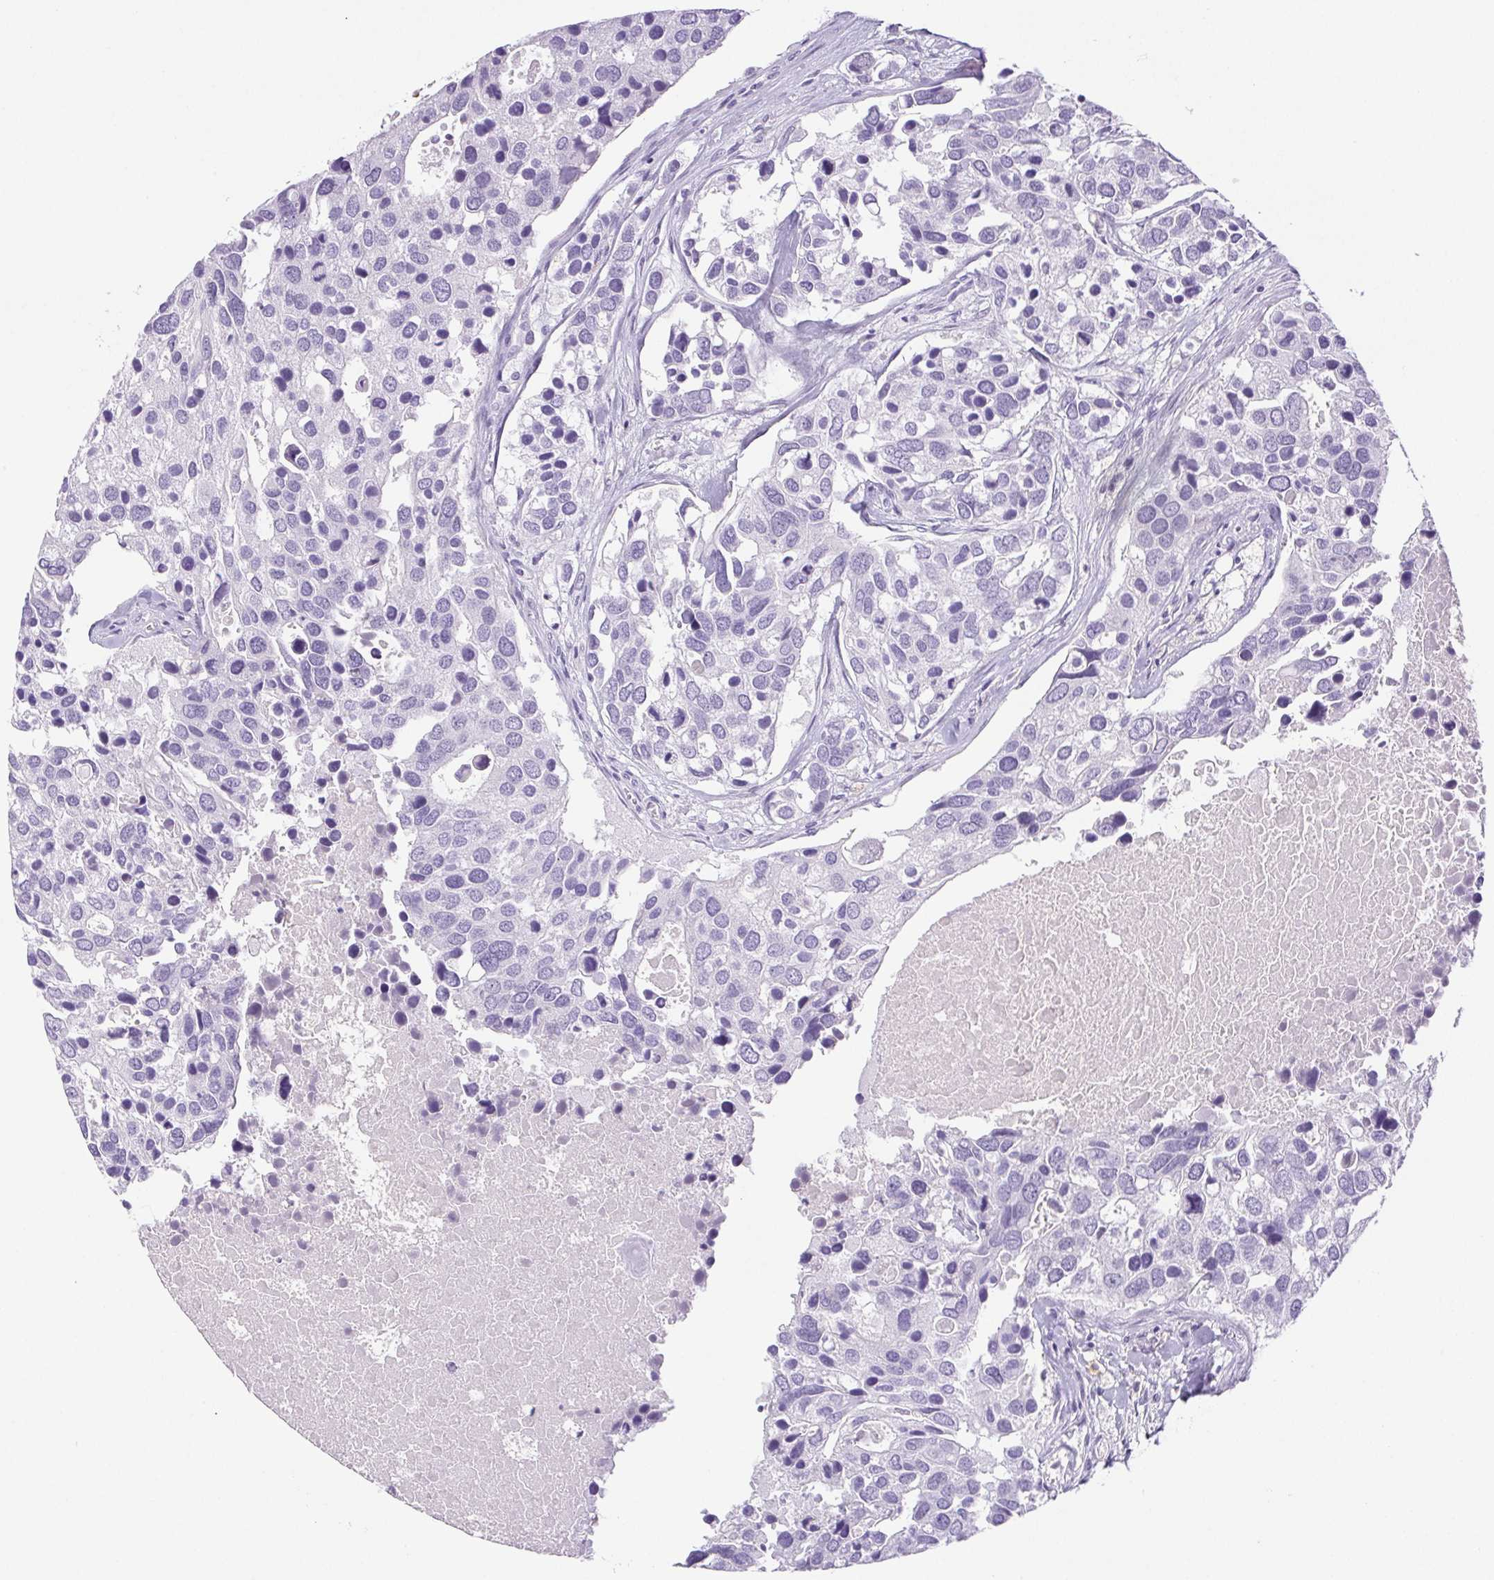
{"staining": {"intensity": "negative", "quantity": "none", "location": "none"}, "tissue": "breast cancer", "cell_type": "Tumor cells", "image_type": "cancer", "snomed": [{"axis": "morphology", "description": "Duct carcinoma"}, {"axis": "topography", "description": "Breast"}], "caption": "Immunohistochemical staining of breast cancer demonstrates no significant staining in tumor cells.", "gene": "PAPPA2", "patient": {"sex": "female", "age": 83}}